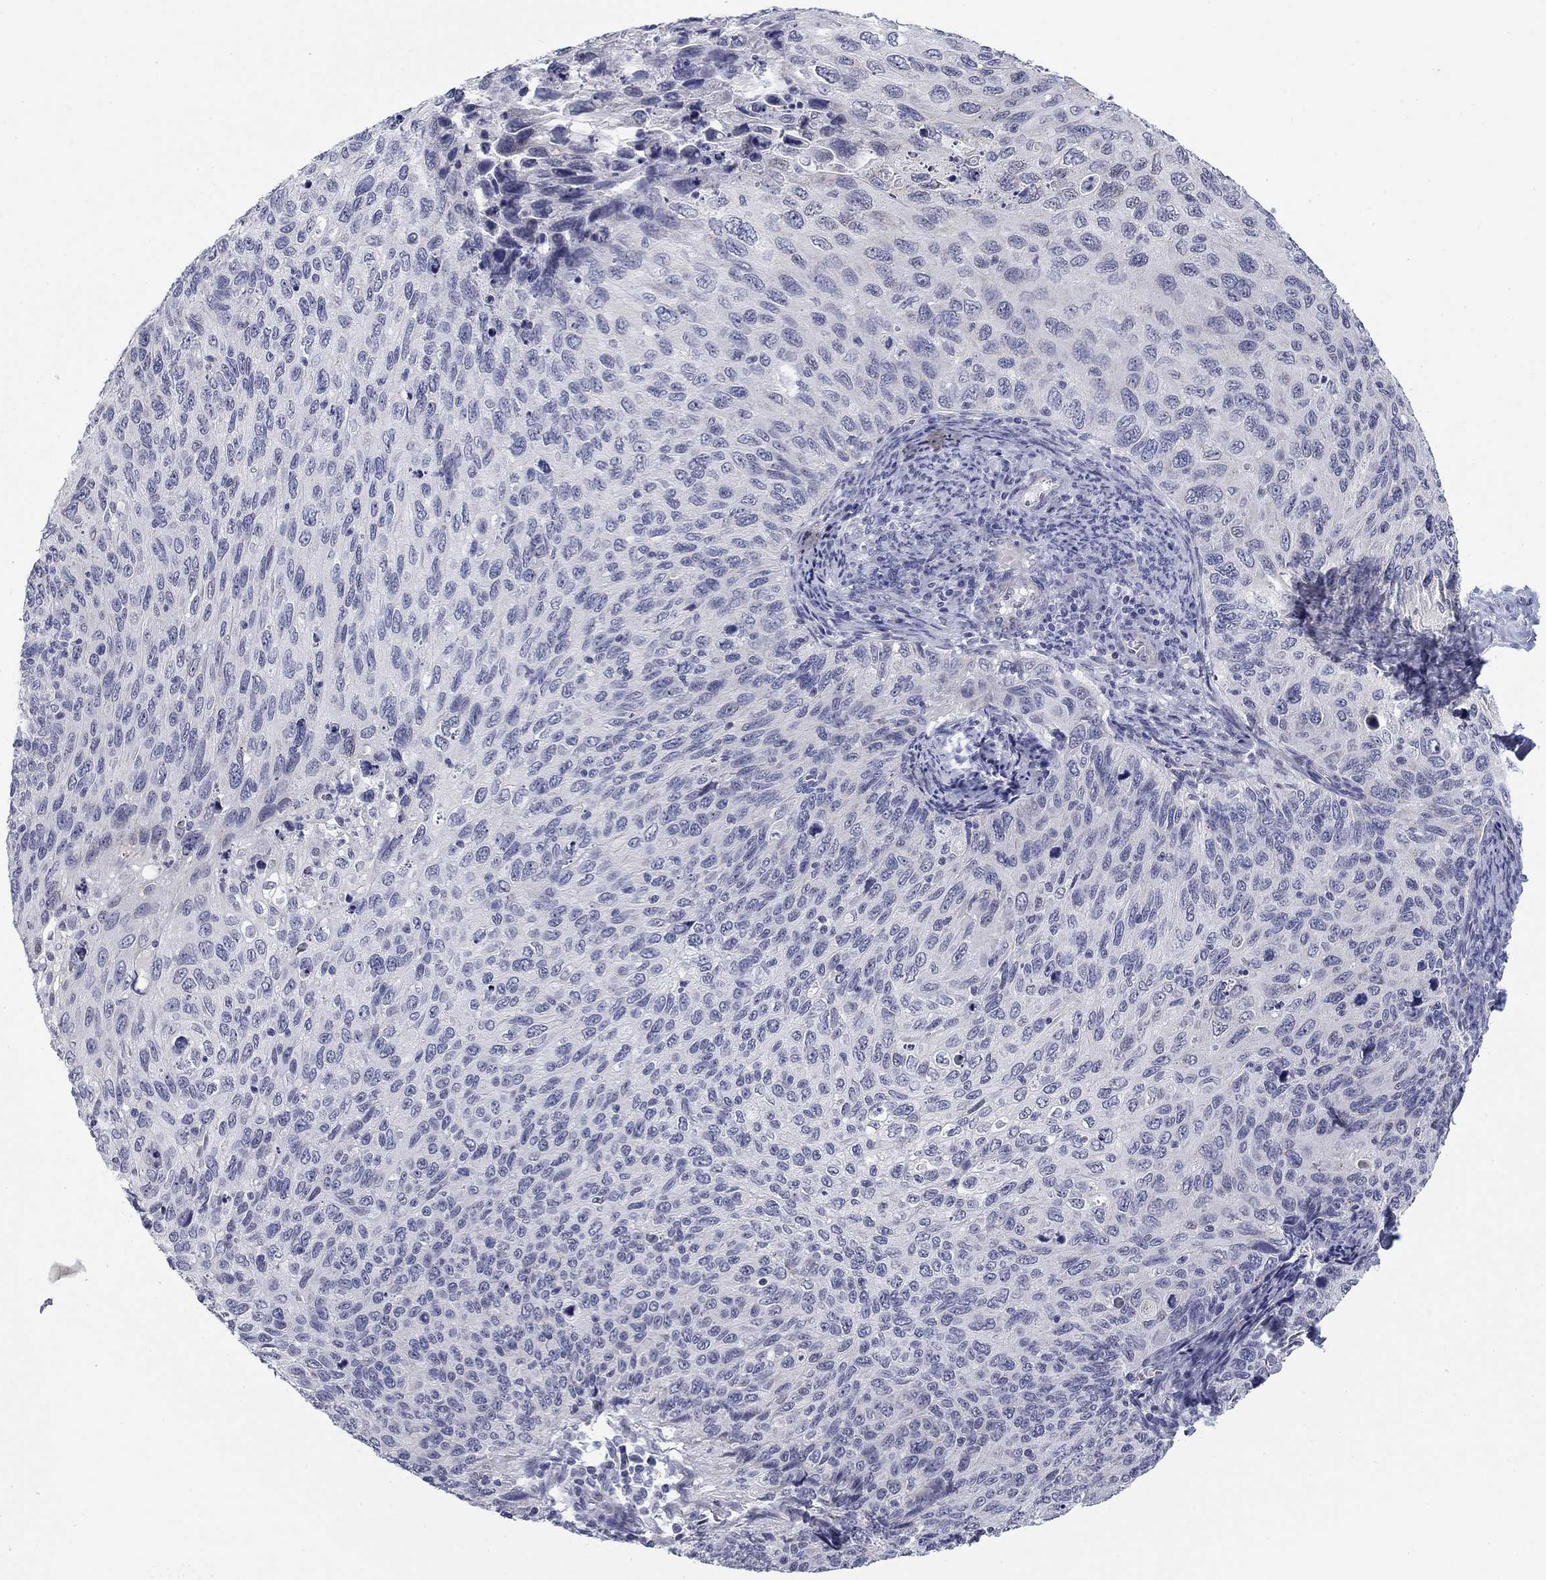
{"staining": {"intensity": "negative", "quantity": "none", "location": "none"}, "tissue": "cervical cancer", "cell_type": "Tumor cells", "image_type": "cancer", "snomed": [{"axis": "morphology", "description": "Squamous cell carcinoma, NOS"}, {"axis": "topography", "description": "Cervix"}], "caption": "This is an immunohistochemistry micrograph of cervical cancer. There is no staining in tumor cells.", "gene": "PRPH", "patient": {"sex": "female", "age": 70}}